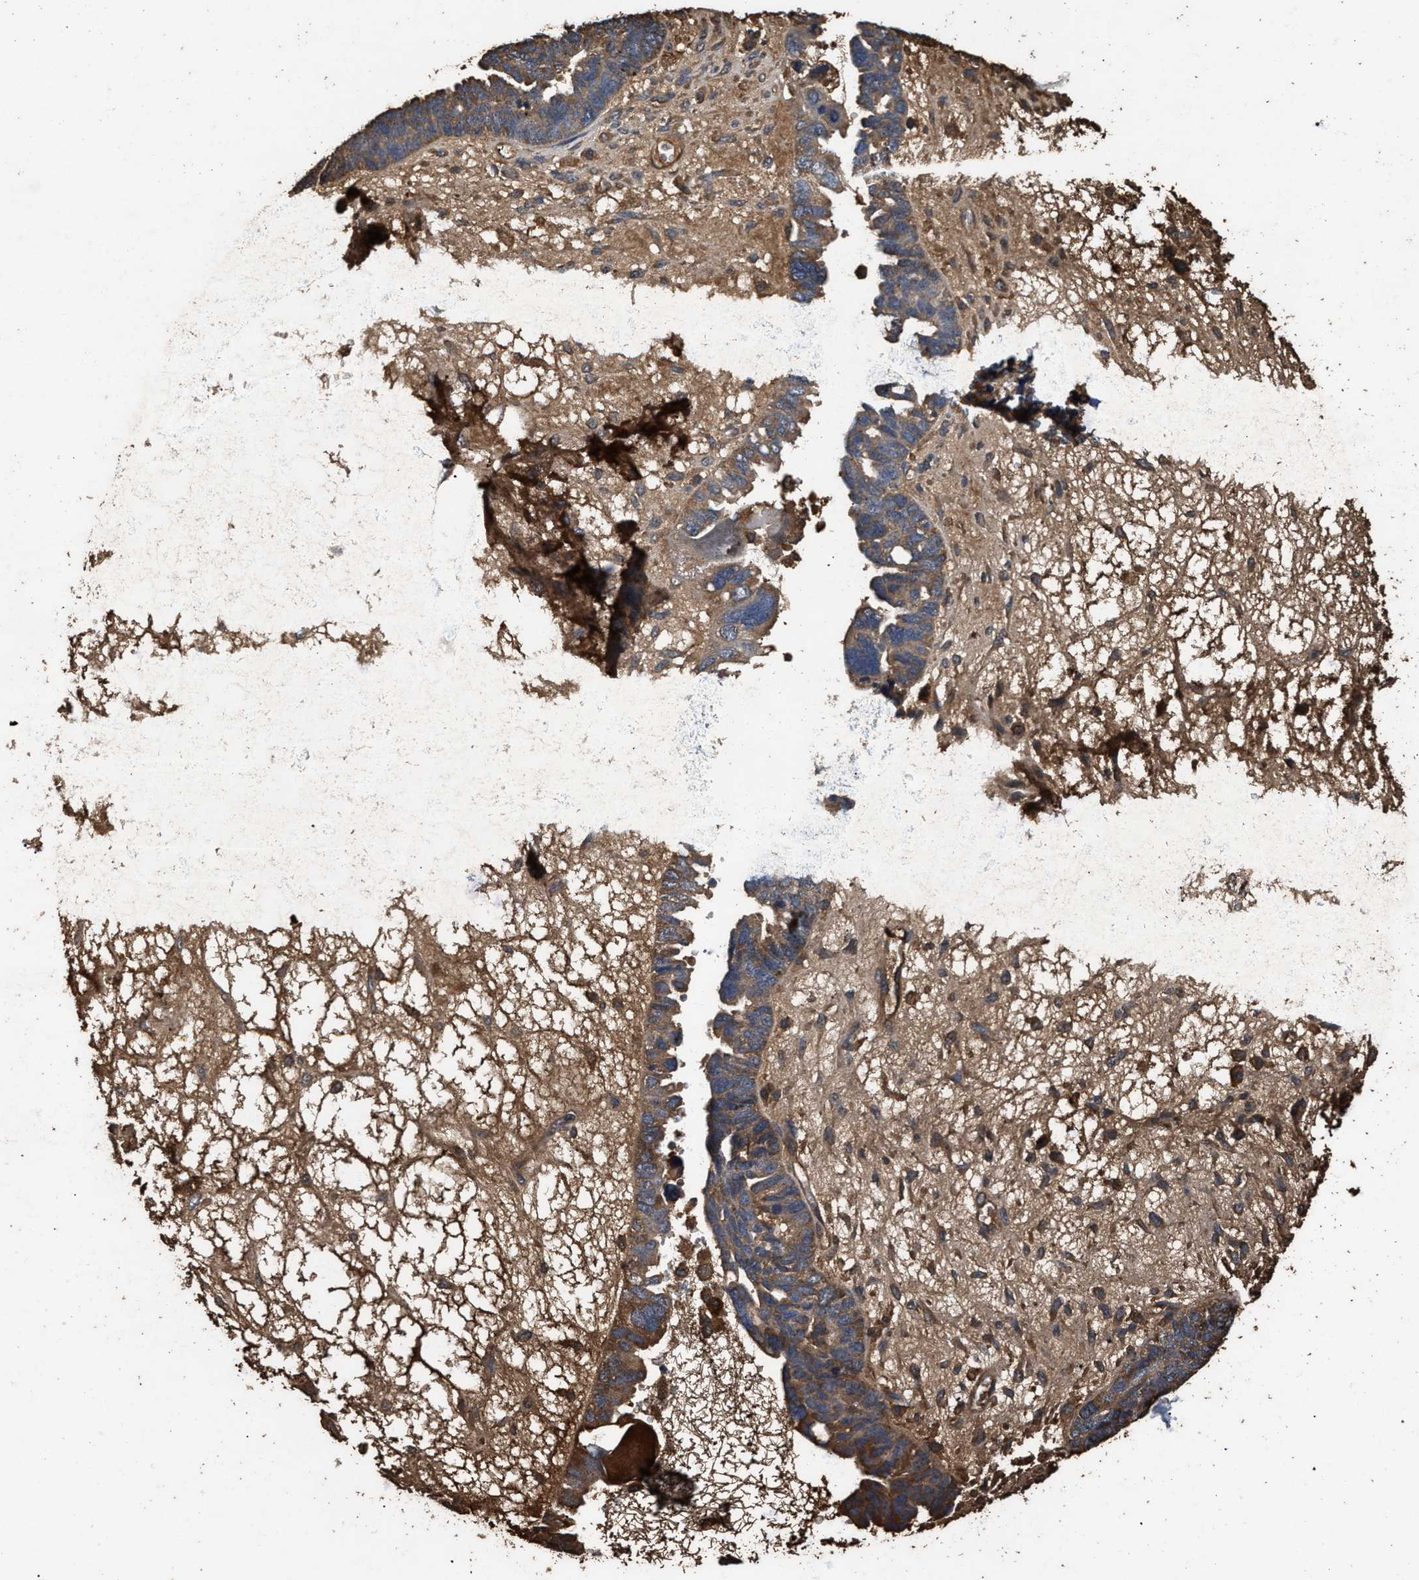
{"staining": {"intensity": "moderate", "quantity": ">75%", "location": "cytoplasmic/membranous"}, "tissue": "ovarian cancer", "cell_type": "Tumor cells", "image_type": "cancer", "snomed": [{"axis": "morphology", "description": "Cystadenocarcinoma, serous, NOS"}, {"axis": "topography", "description": "Ovary"}], "caption": "This is a photomicrograph of immunohistochemistry (IHC) staining of ovarian cancer (serous cystadenocarcinoma), which shows moderate expression in the cytoplasmic/membranous of tumor cells.", "gene": "KYAT1", "patient": {"sex": "female", "age": 79}}